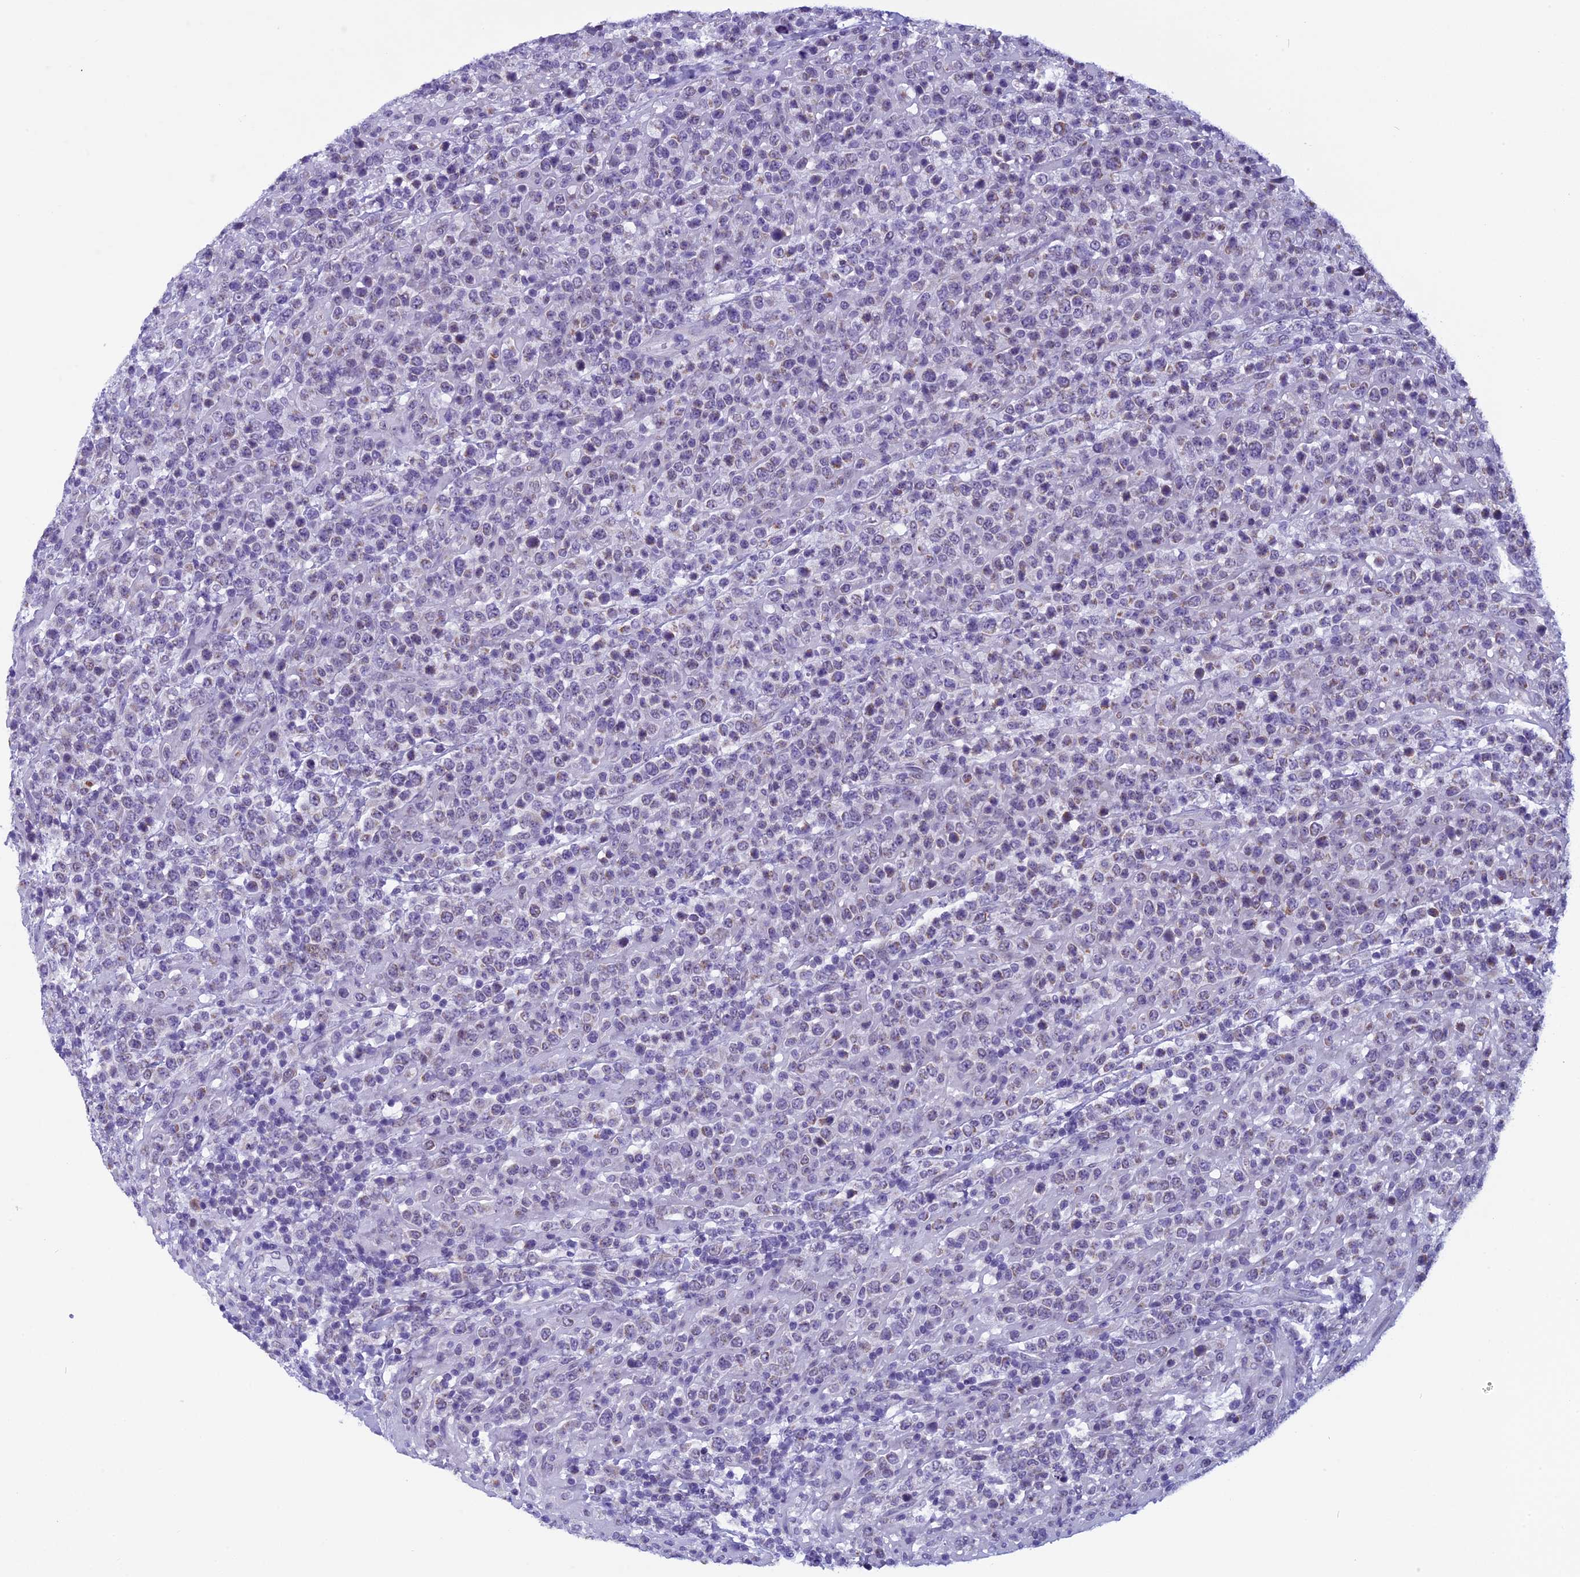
{"staining": {"intensity": "negative", "quantity": "none", "location": "none"}, "tissue": "lymphoma", "cell_type": "Tumor cells", "image_type": "cancer", "snomed": [{"axis": "morphology", "description": "Malignant lymphoma, non-Hodgkin's type, High grade"}, {"axis": "topography", "description": "Colon"}], "caption": "Tumor cells show no significant protein staining in malignant lymphoma, non-Hodgkin's type (high-grade). The staining was performed using DAB to visualize the protein expression in brown, while the nuclei were stained in blue with hematoxylin (Magnification: 20x).", "gene": "ZNF317", "patient": {"sex": "female", "age": 53}}